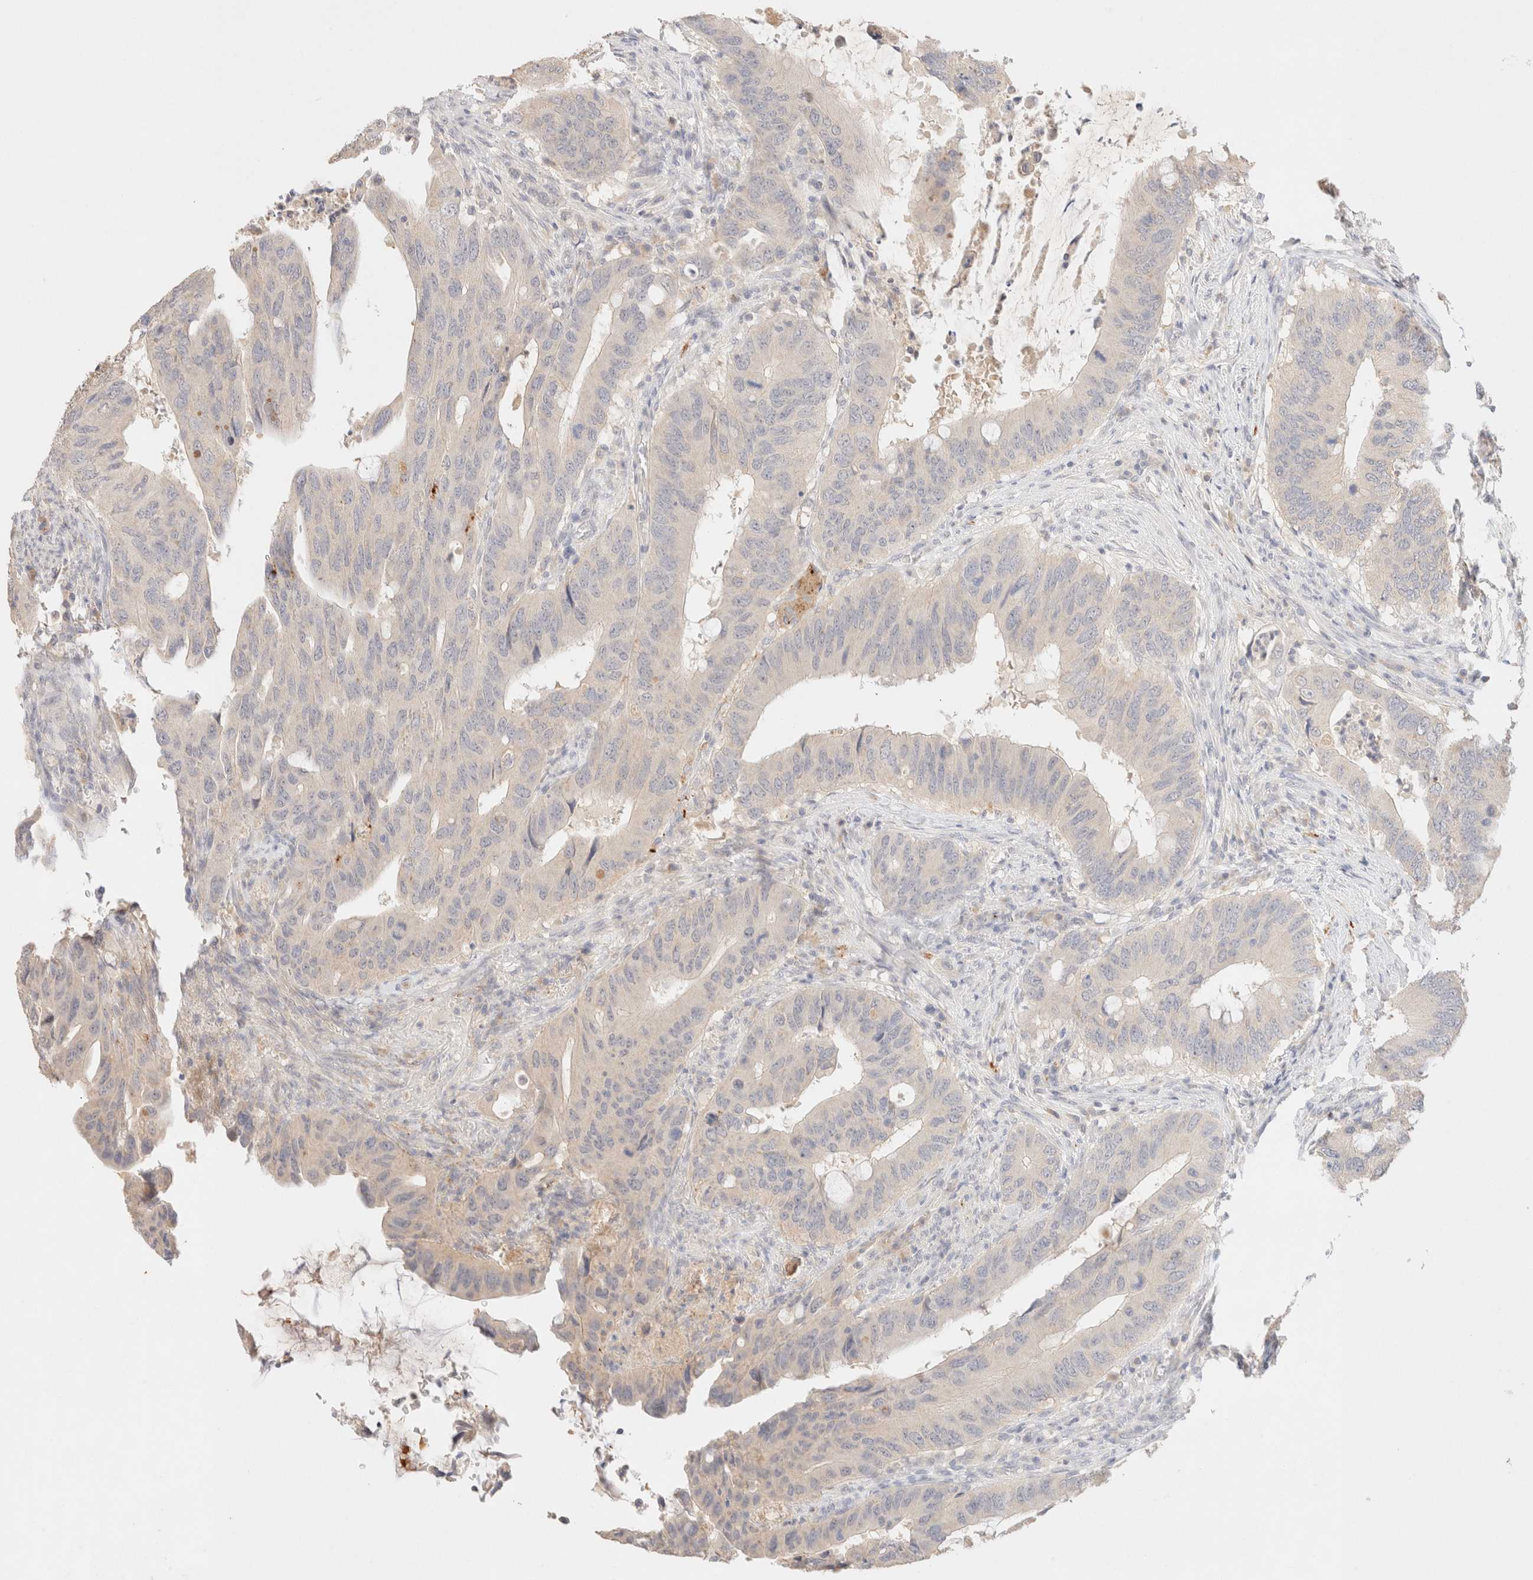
{"staining": {"intensity": "negative", "quantity": "none", "location": "none"}, "tissue": "colorectal cancer", "cell_type": "Tumor cells", "image_type": "cancer", "snomed": [{"axis": "morphology", "description": "Adenocarcinoma, NOS"}, {"axis": "topography", "description": "Colon"}], "caption": "Histopathology image shows no protein positivity in tumor cells of colorectal cancer tissue.", "gene": "SNTB1", "patient": {"sex": "male", "age": 71}}